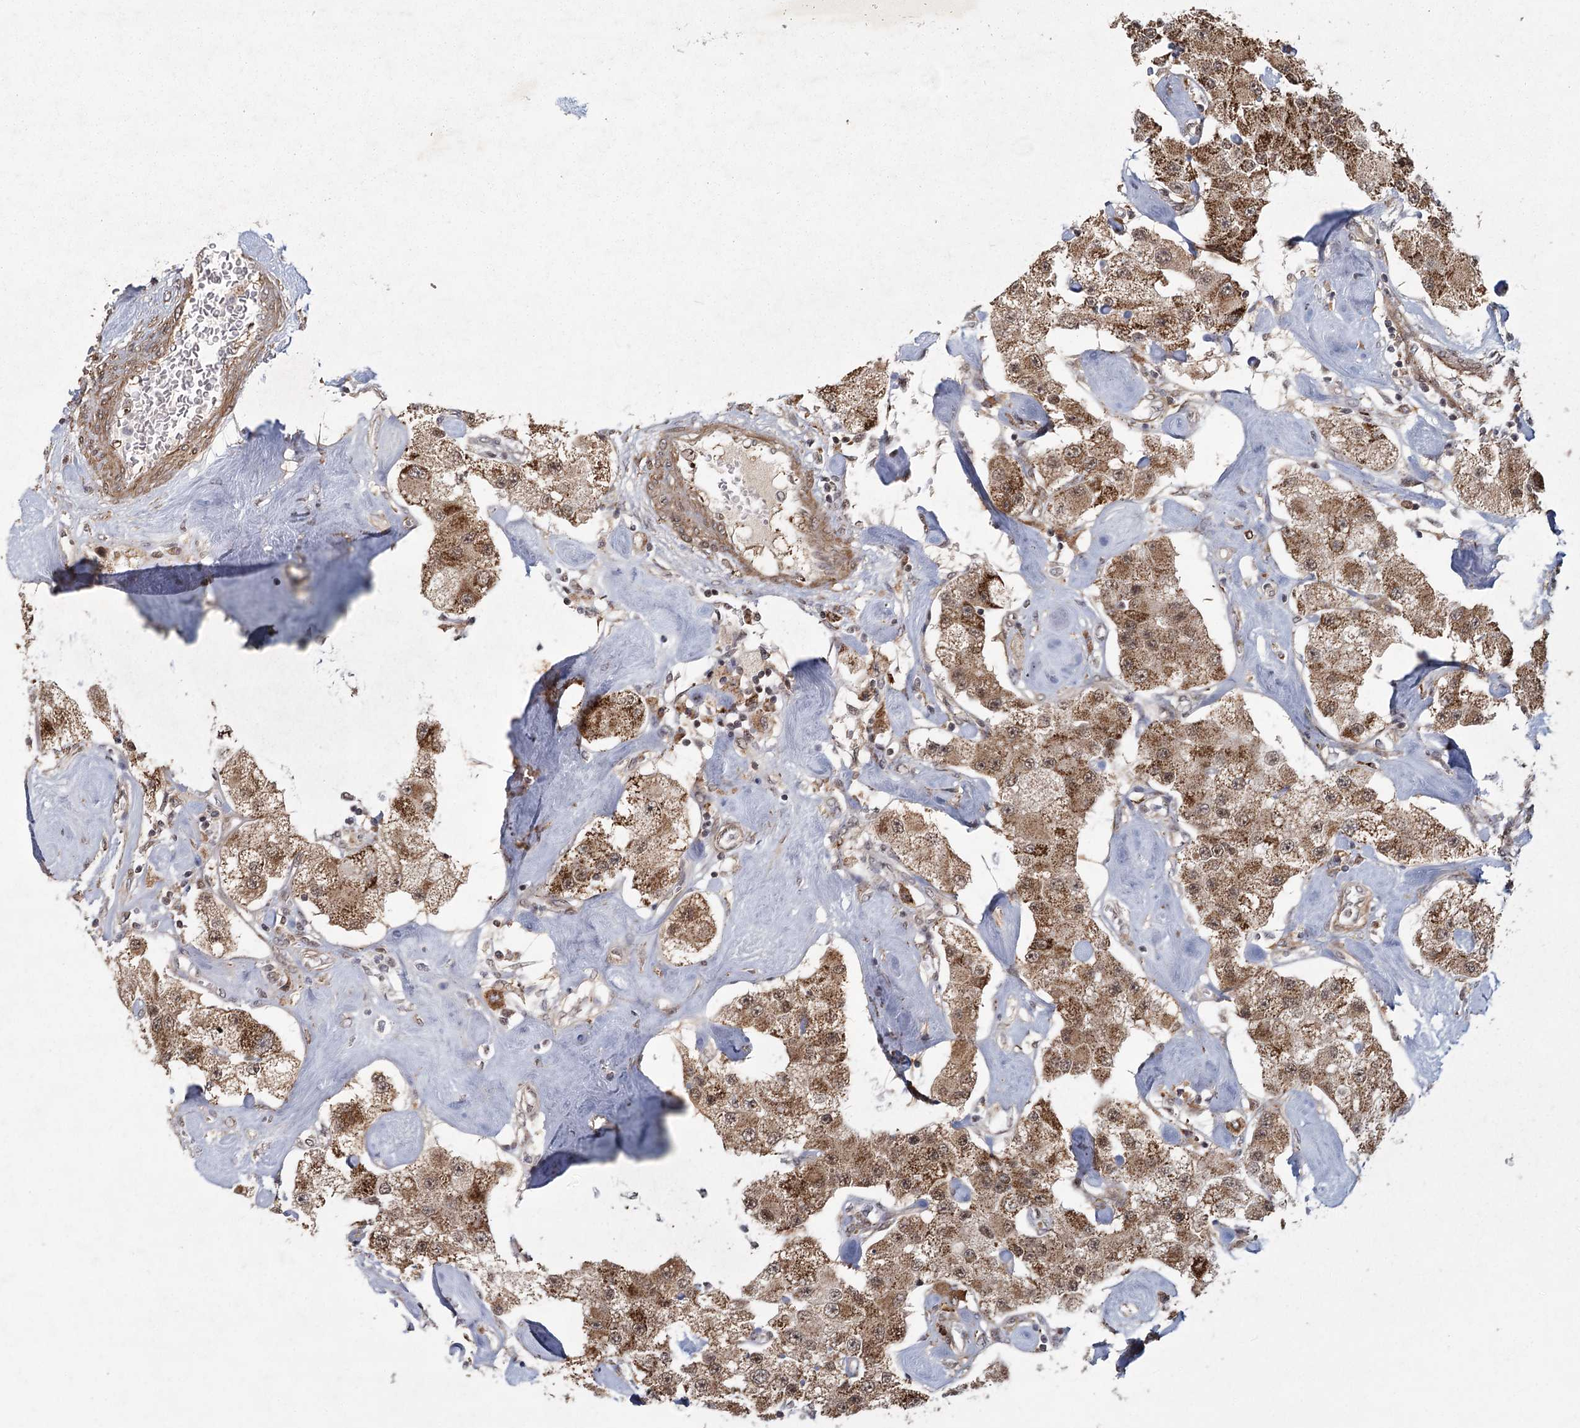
{"staining": {"intensity": "moderate", "quantity": ">75%", "location": "cytoplasmic/membranous"}, "tissue": "carcinoid", "cell_type": "Tumor cells", "image_type": "cancer", "snomed": [{"axis": "morphology", "description": "Carcinoid, malignant, NOS"}, {"axis": "topography", "description": "Pancreas"}], "caption": "Tumor cells demonstrate medium levels of moderate cytoplasmic/membranous expression in about >75% of cells in human carcinoid (malignant). Immunohistochemistry stains the protein in brown and the nuclei are stained blue.", "gene": "ZCCHC24", "patient": {"sex": "male", "age": 41}}